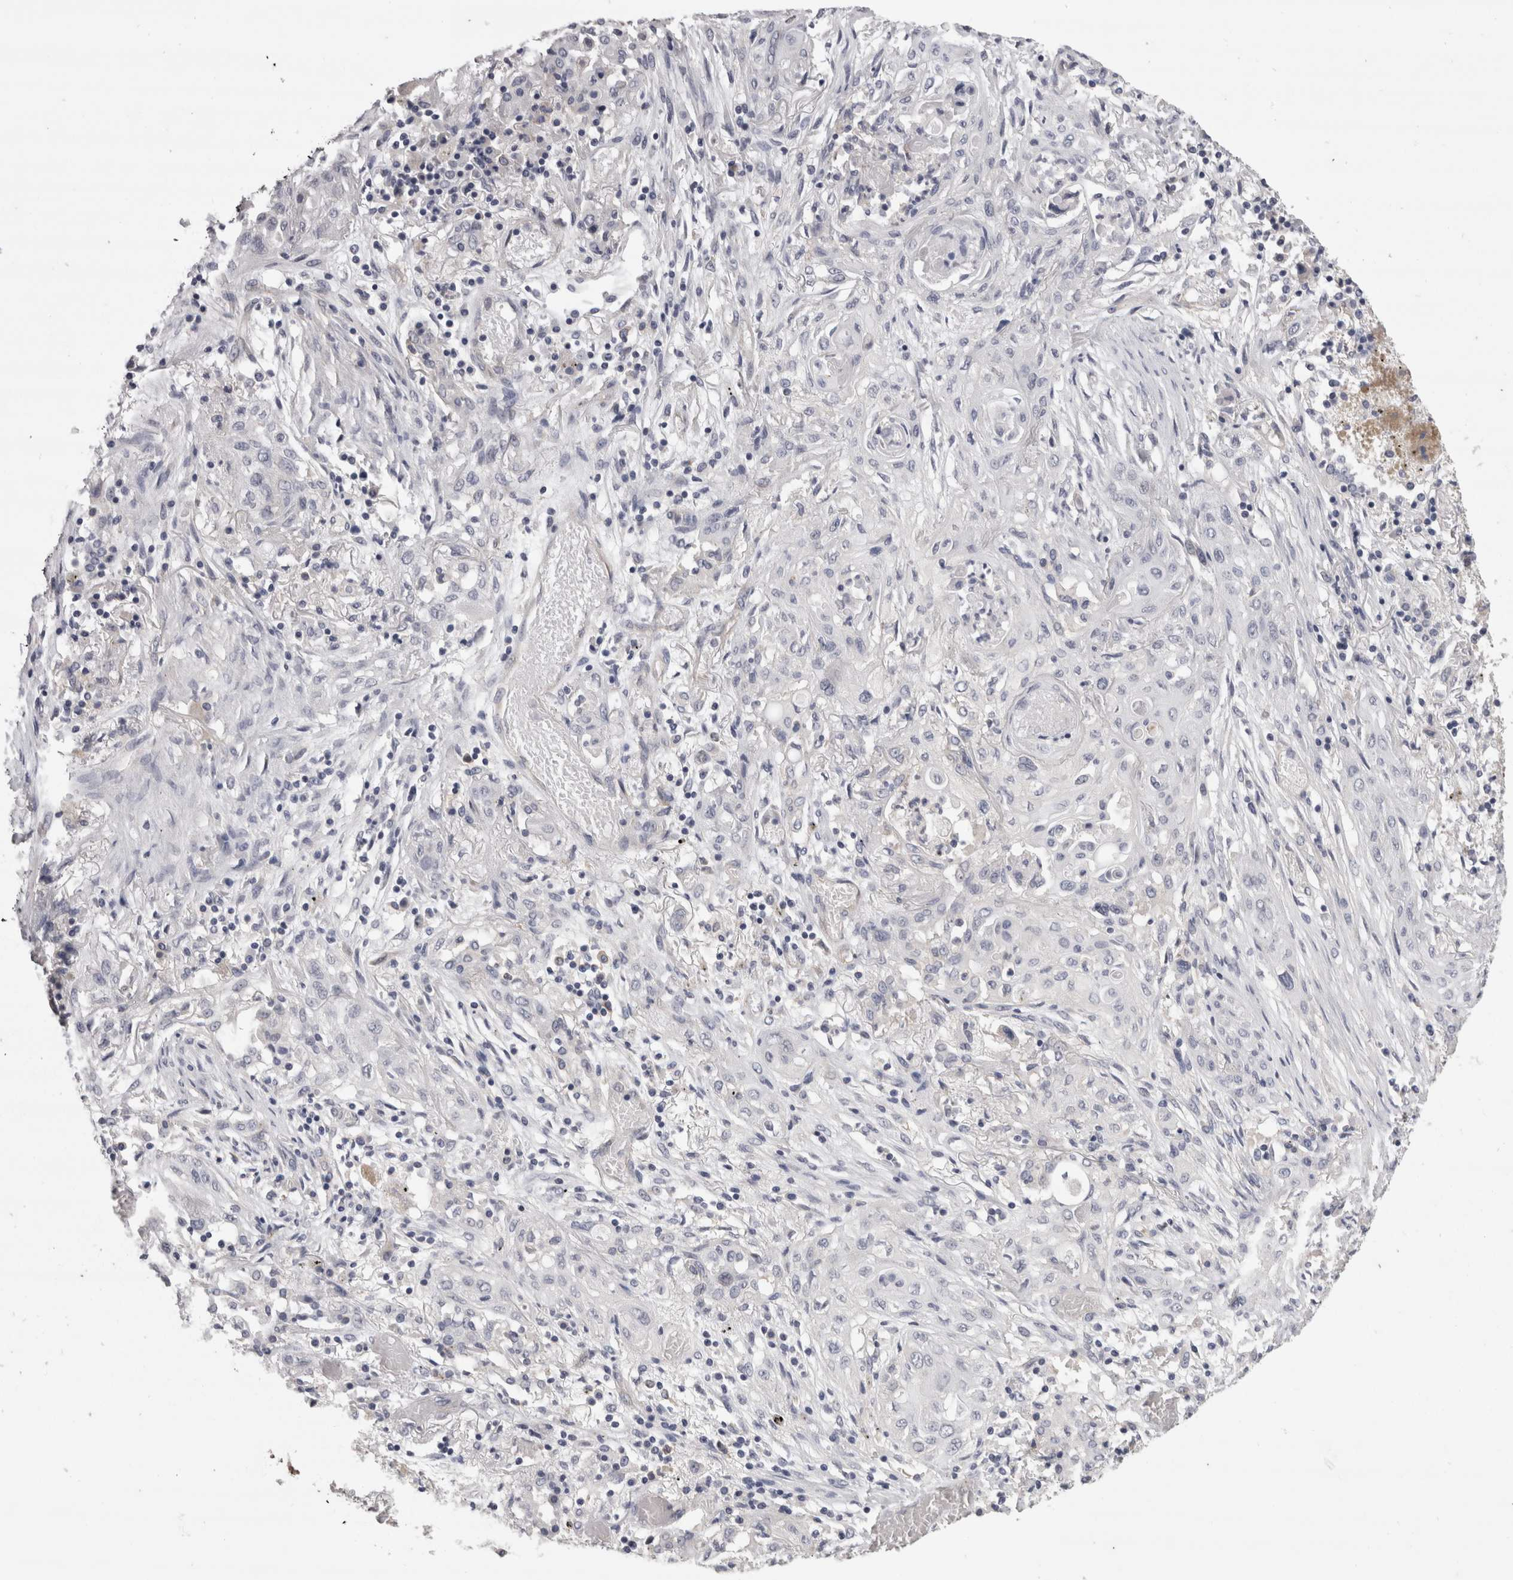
{"staining": {"intensity": "negative", "quantity": "none", "location": "none"}, "tissue": "lung cancer", "cell_type": "Tumor cells", "image_type": "cancer", "snomed": [{"axis": "morphology", "description": "Squamous cell carcinoma, NOS"}, {"axis": "topography", "description": "Lung"}], "caption": "Tumor cells show no significant protein positivity in lung cancer.", "gene": "LYZL6", "patient": {"sex": "female", "age": 47}}